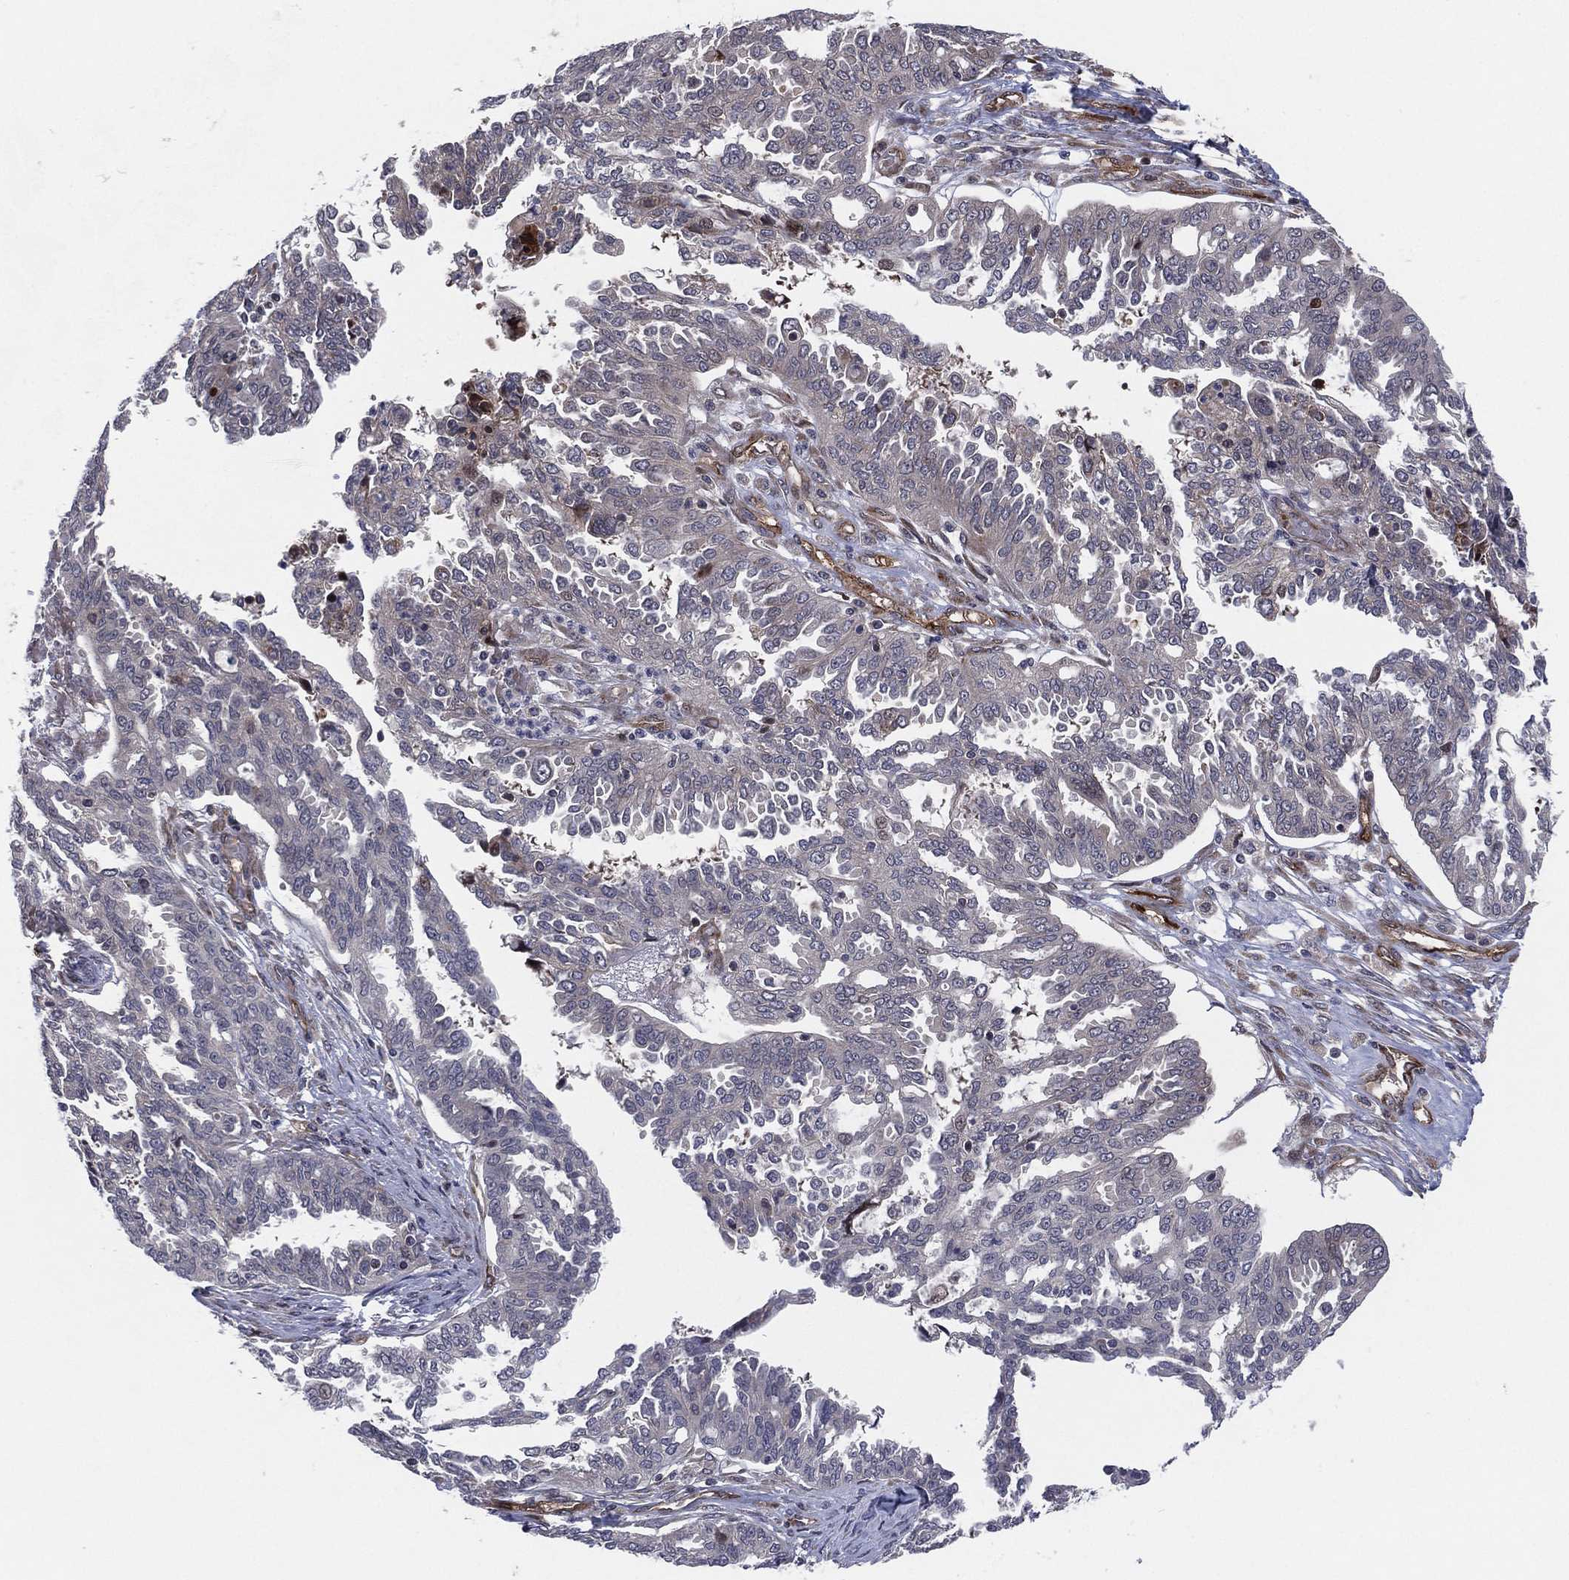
{"staining": {"intensity": "negative", "quantity": "none", "location": "none"}, "tissue": "ovarian cancer", "cell_type": "Tumor cells", "image_type": "cancer", "snomed": [{"axis": "morphology", "description": "Cystadenocarcinoma, serous, NOS"}, {"axis": "topography", "description": "Ovary"}], "caption": "The photomicrograph exhibits no staining of tumor cells in serous cystadenocarcinoma (ovarian).", "gene": "UTP14A", "patient": {"sex": "female", "age": 67}}